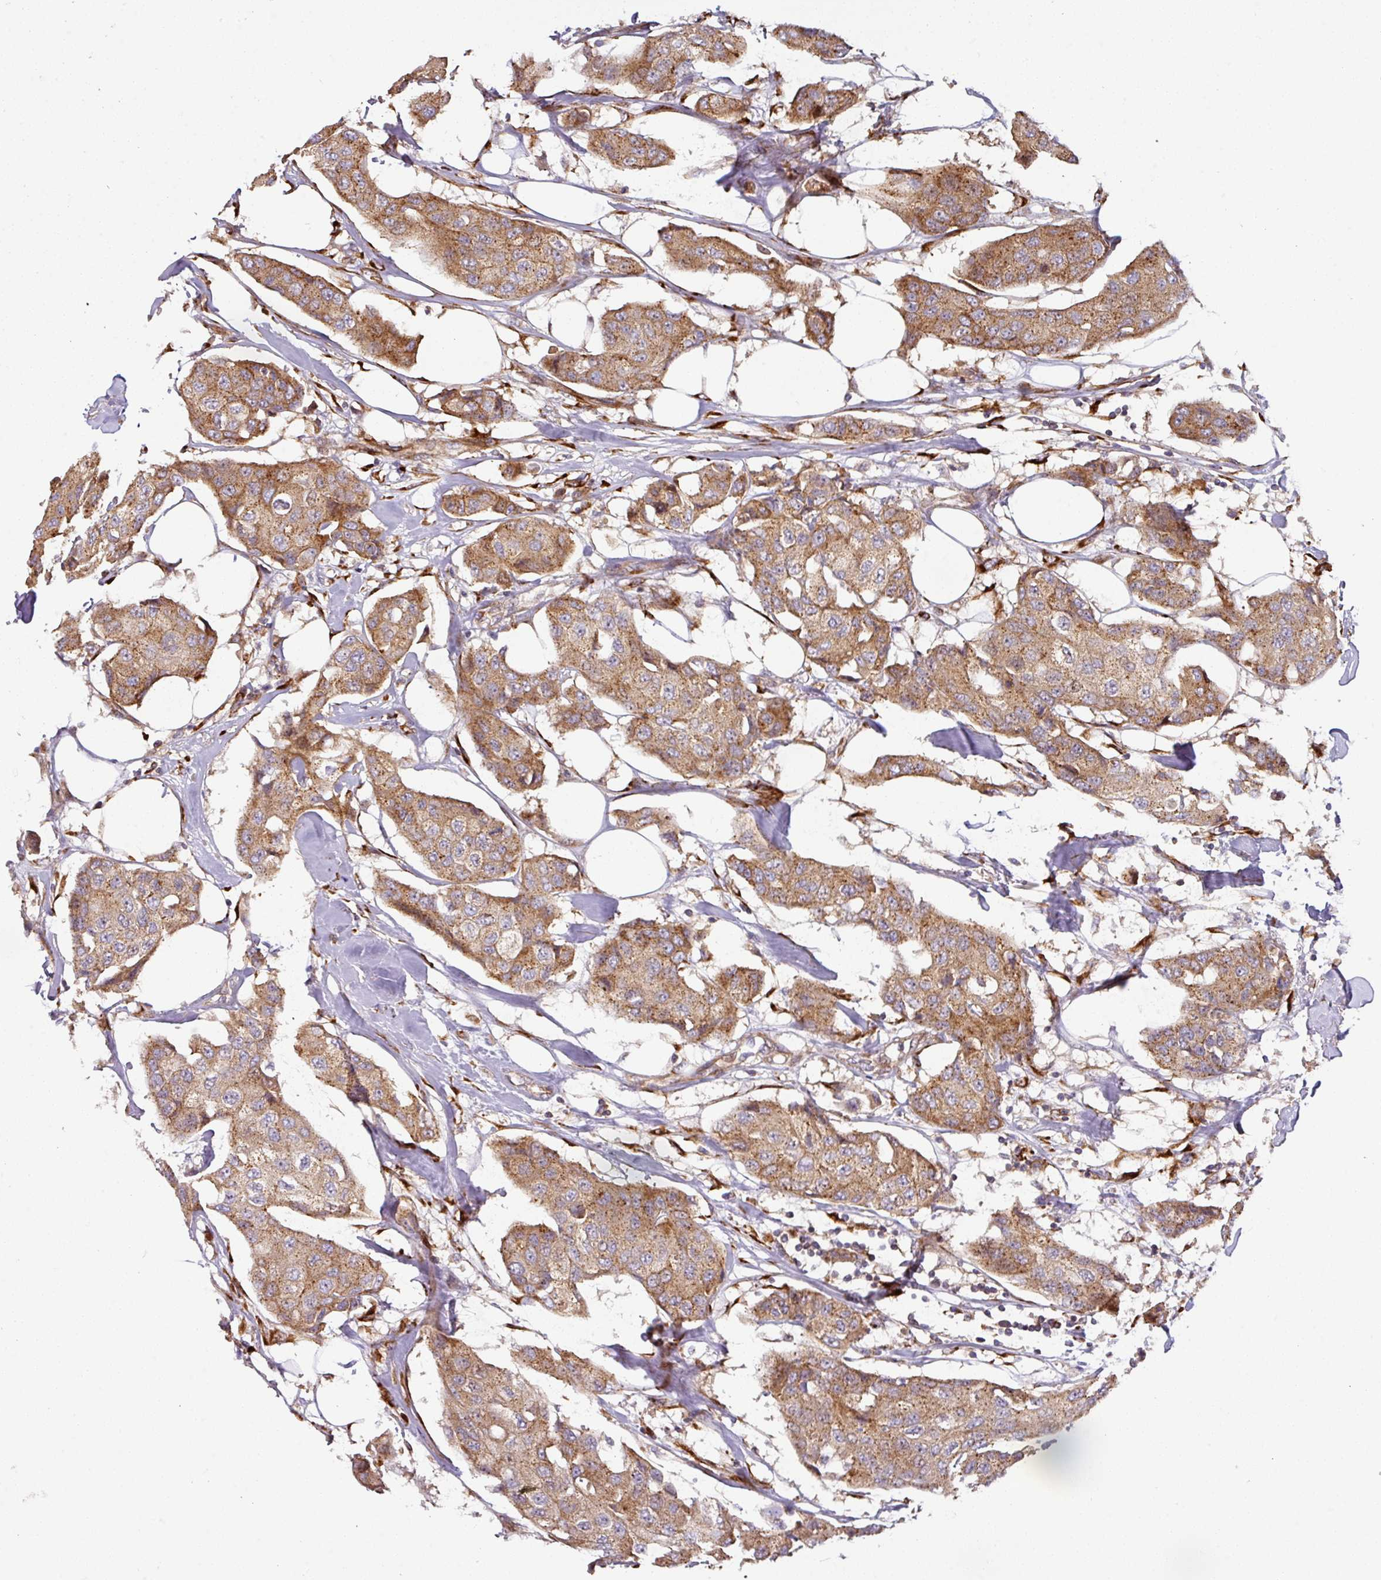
{"staining": {"intensity": "moderate", "quantity": ">75%", "location": "cytoplasmic/membranous"}, "tissue": "breast cancer", "cell_type": "Tumor cells", "image_type": "cancer", "snomed": [{"axis": "morphology", "description": "Duct carcinoma"}, {"axis": "topography", "description": "Breast"}], "caption": "Protein expression analysis of intraductal carcinoma (breast) demonstrates moderate cytoplasmic/membranous staining in about >75% of tumor cells.", "gene": "CASP2", "patient": {"sex": "female", "age": 80}}